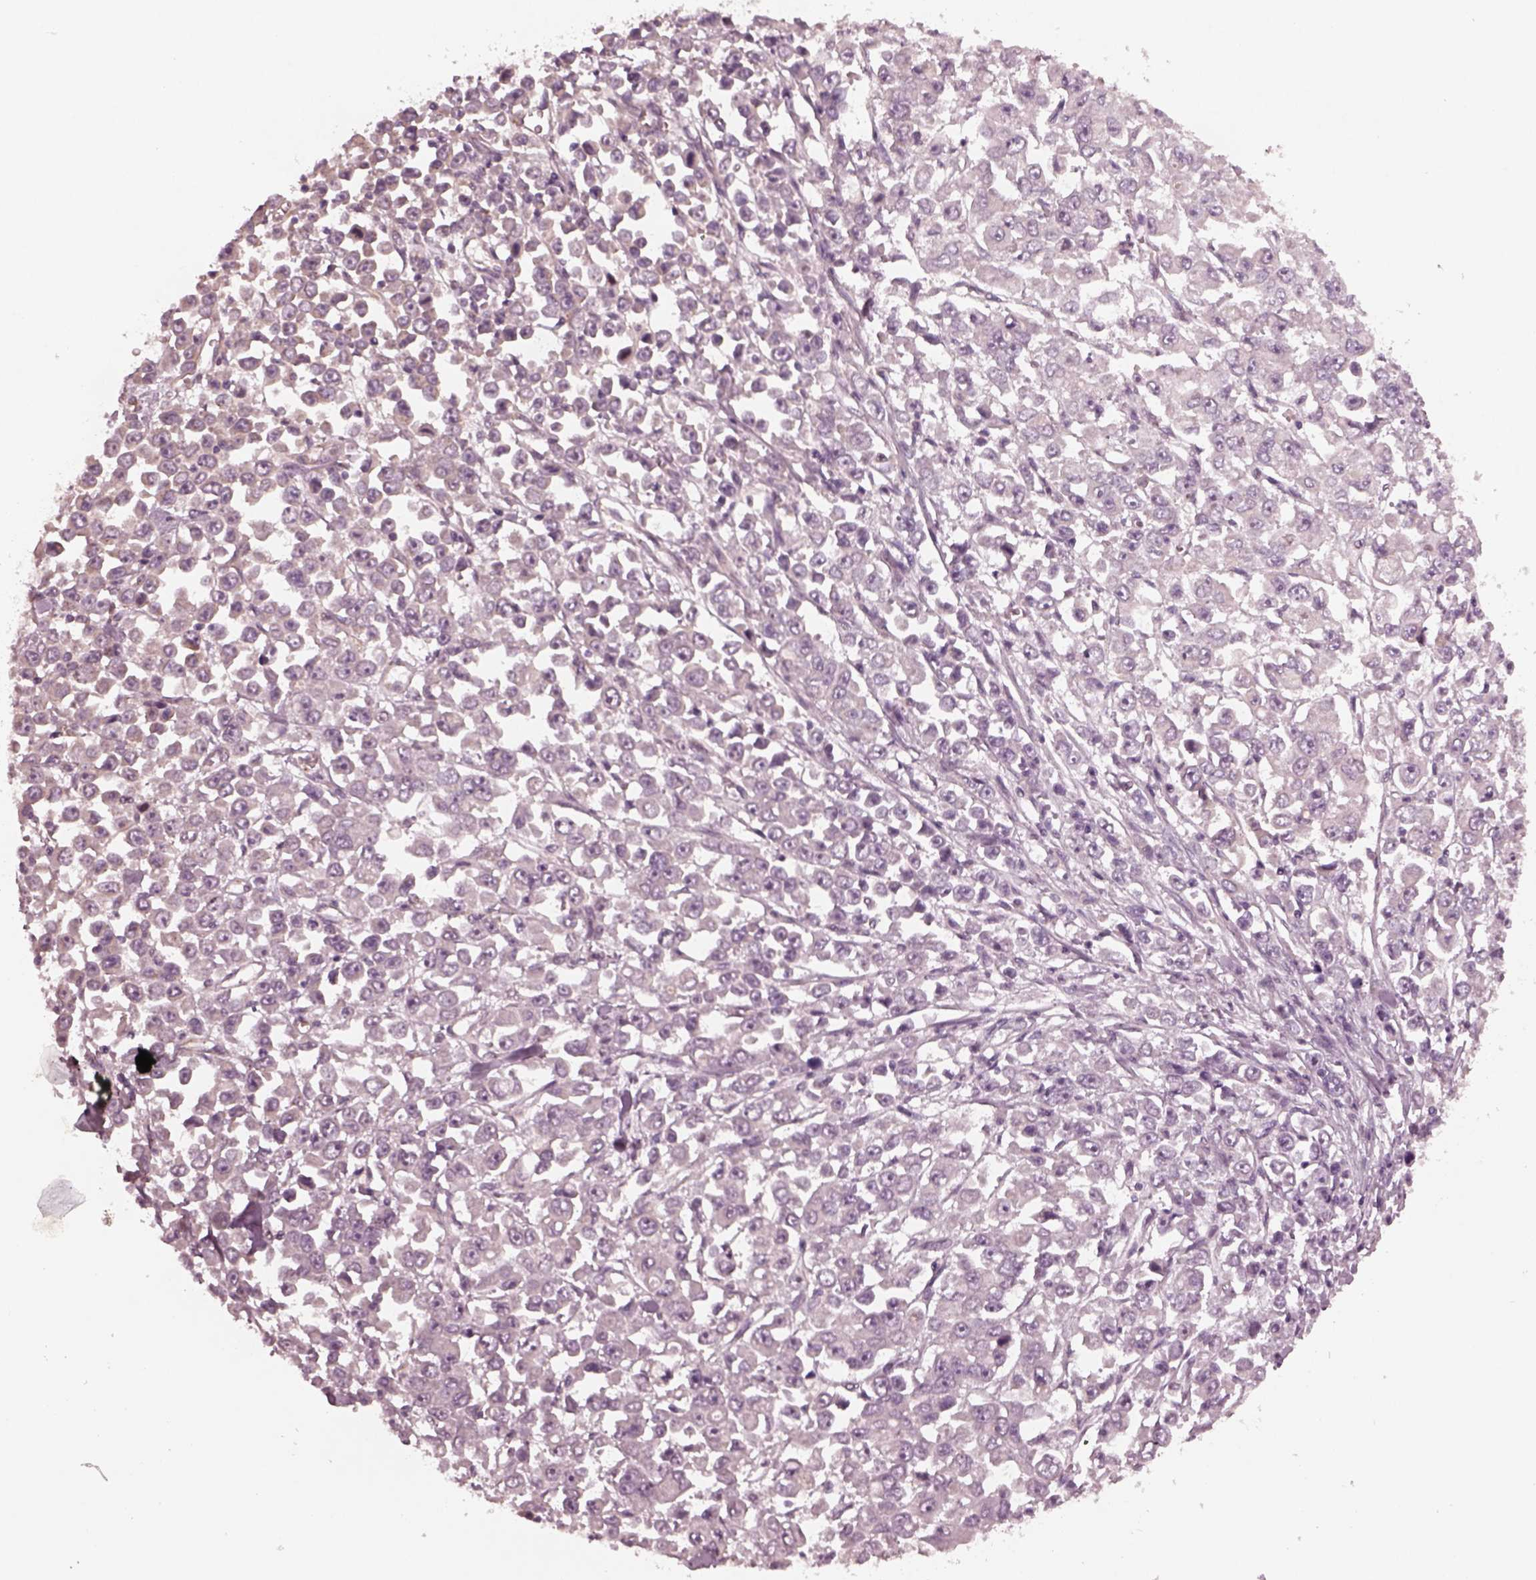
{"staining": {"intensity": "negative", "quantity": "none", "location": "none"}, "tissue": "stomach cancer", "cell_type": "Tumor cells", "image_type": "cancer", "snomed": [{"axis": "morphology", "description": "Adenocarcinoma, NOS"}, {"axis": "topography", "description": "Stomach, upper"}], "caption": "A histopathology image of adenocarcinoma (stomach) stained for a protein shows no brown staining in tumor cells.", "gene": "TUBG1", "patient": {"sex": "male", "age": 70}}